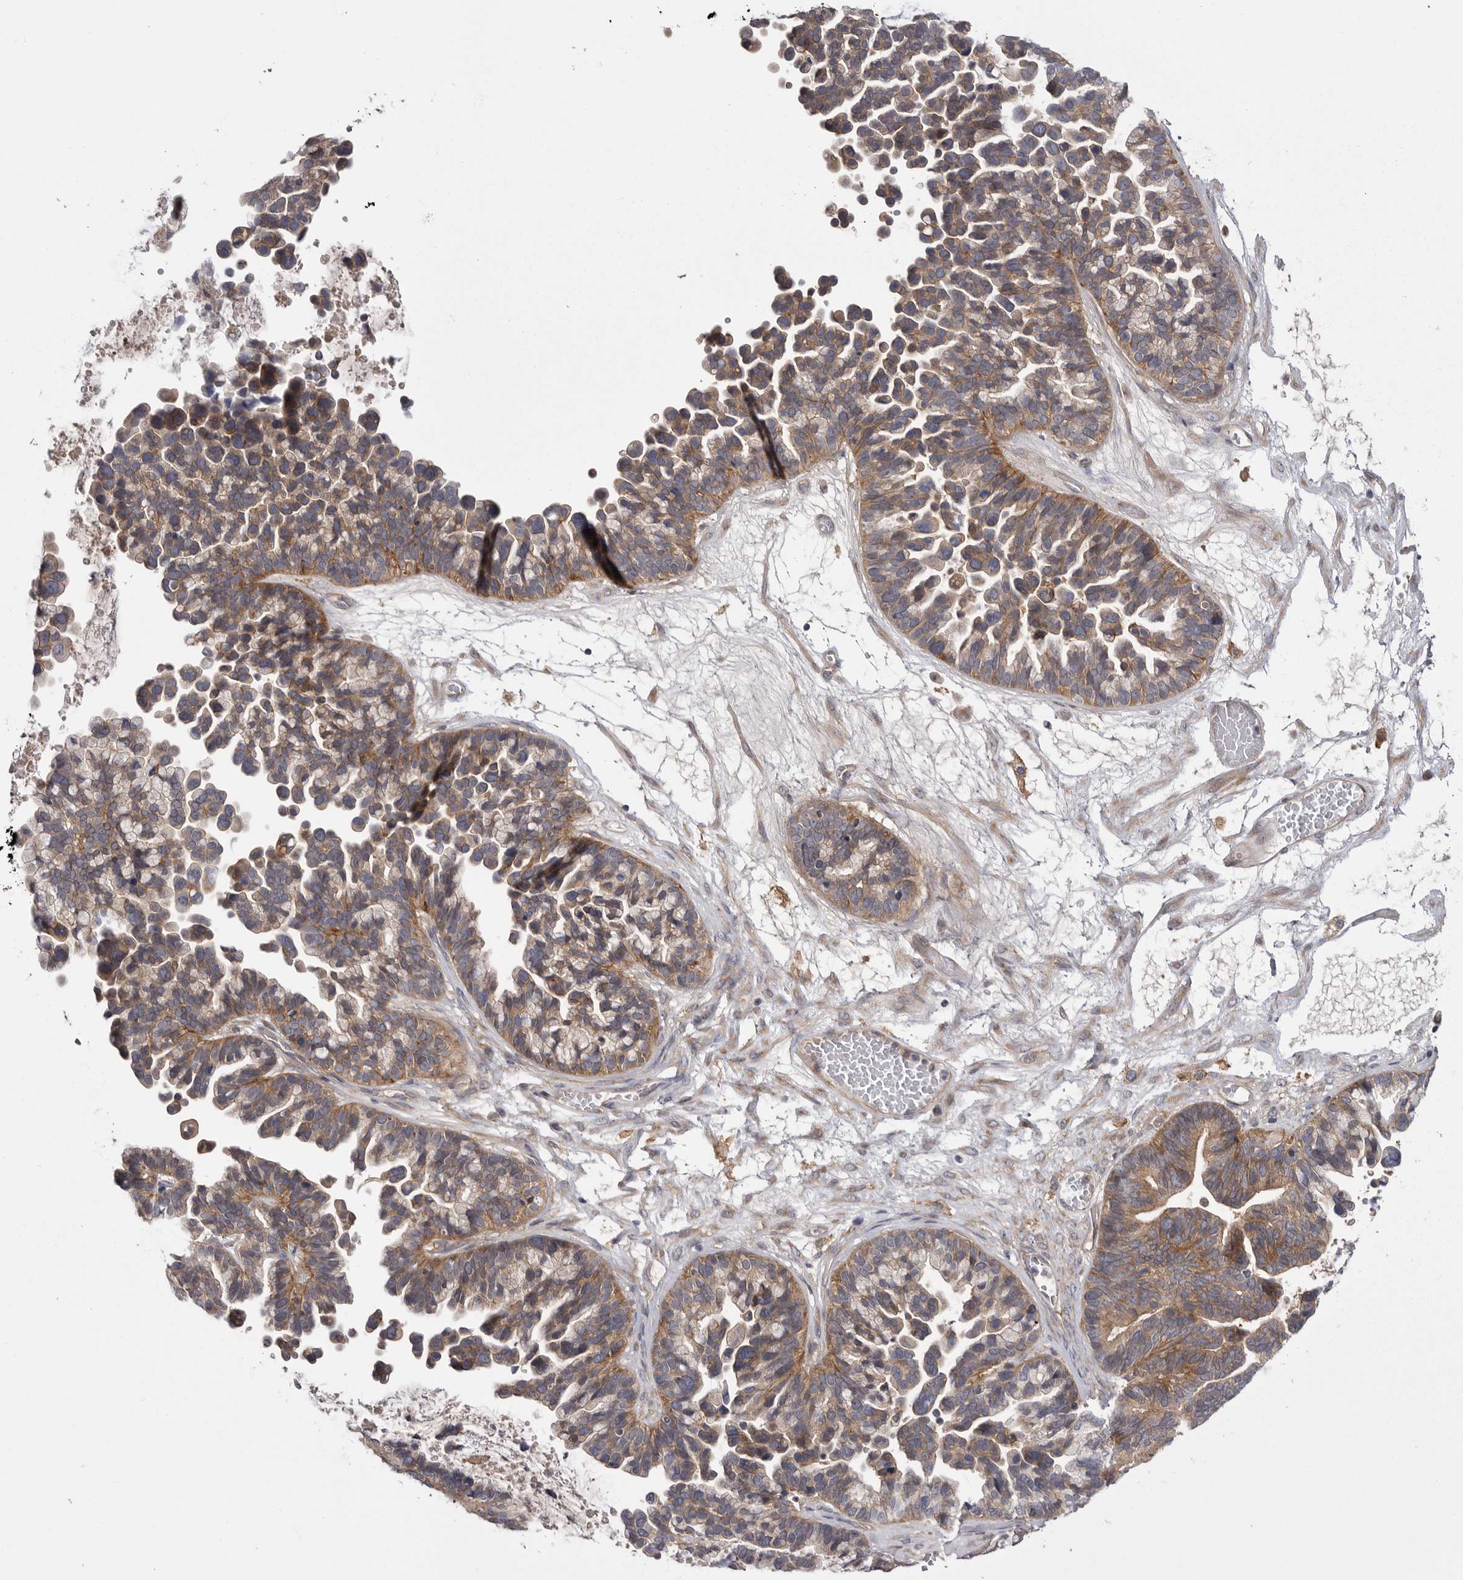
{"staining": {"intensity": "moderate", "quantity": ">75%", "location": "cytoplasmic/membranous"}, "tissue": "ovarian cancer", "cell_type": "Tumor cells", "image_type": "cancer", "snomed": [{"axis": "morphology", "description": "Cystadenocarcinoma, serous, NOS"}, {"axis": "topography", "description": "Ovary"}], "caption": "Ovarian cancer (serous cystadenocarcinoma) was stained to show a protein in brown. There is medium levels of moderate cytoplasmic/membranous staining in about >75% of tumor cells.", "gene": "OSBPL9", "patient": {"sex": "female", "age": 56}}